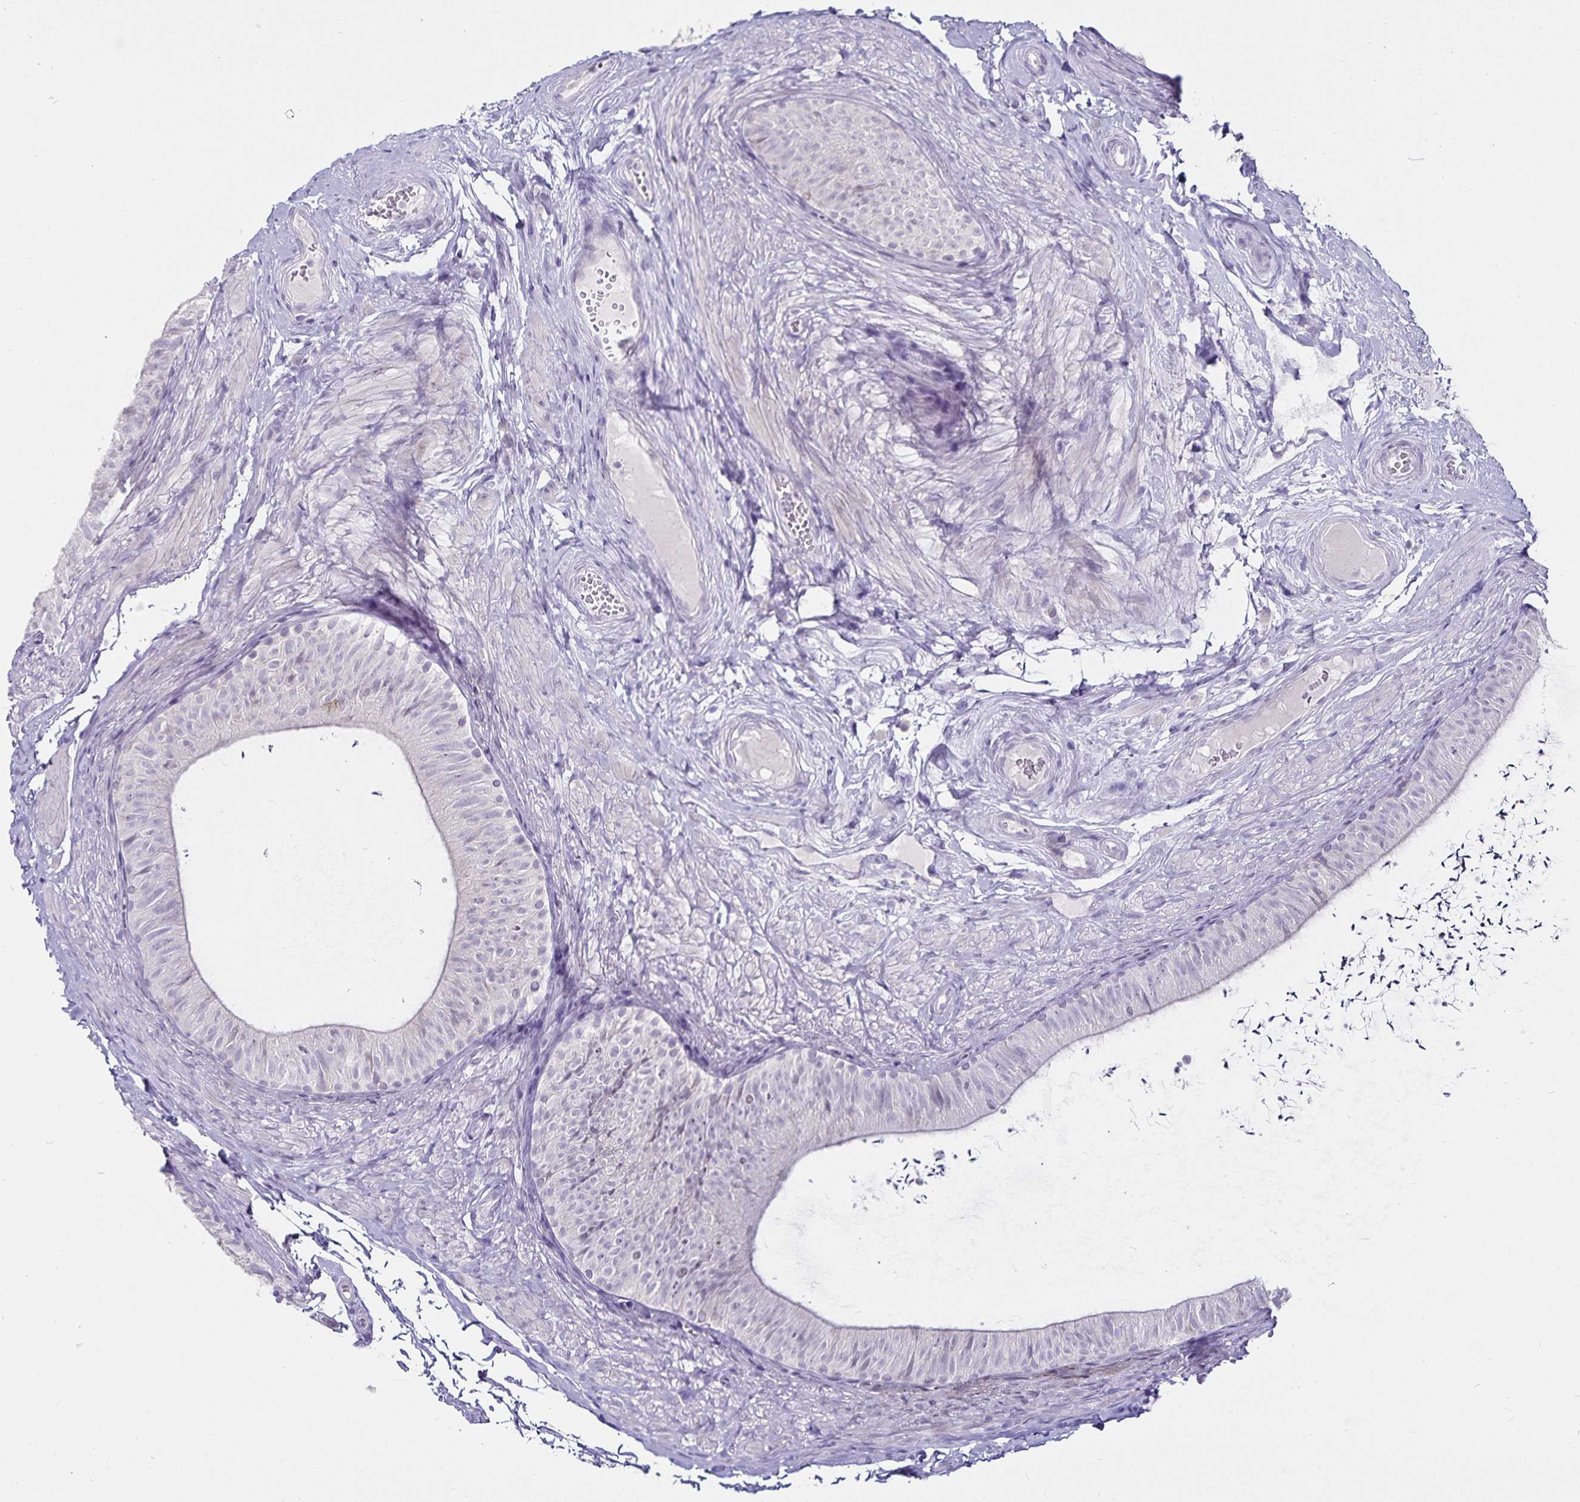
{"staining": {"intensity": "negative", "quantity": "none", "location": "none"}, "tissue": "epididymis", "cell_type": "Glandular cells", "image_type": "normal", "snomed": [{"axis": "morphology", "description": "Normal tissue, NOS"}, {"axis": "topography", "description": "Epididymis, spermatic cord, NOS"}, {"axis": "topography", "description": "Epididymis"}, {"axis": "topography", "description": "Peripheral nerve tissue"}], "caption": "This is an immunohistochemistry micrograph of normal epididymis. There is no staining in glandular cells.", "gene": "CA12", "patient": {"sex": "male", "age": 29}}